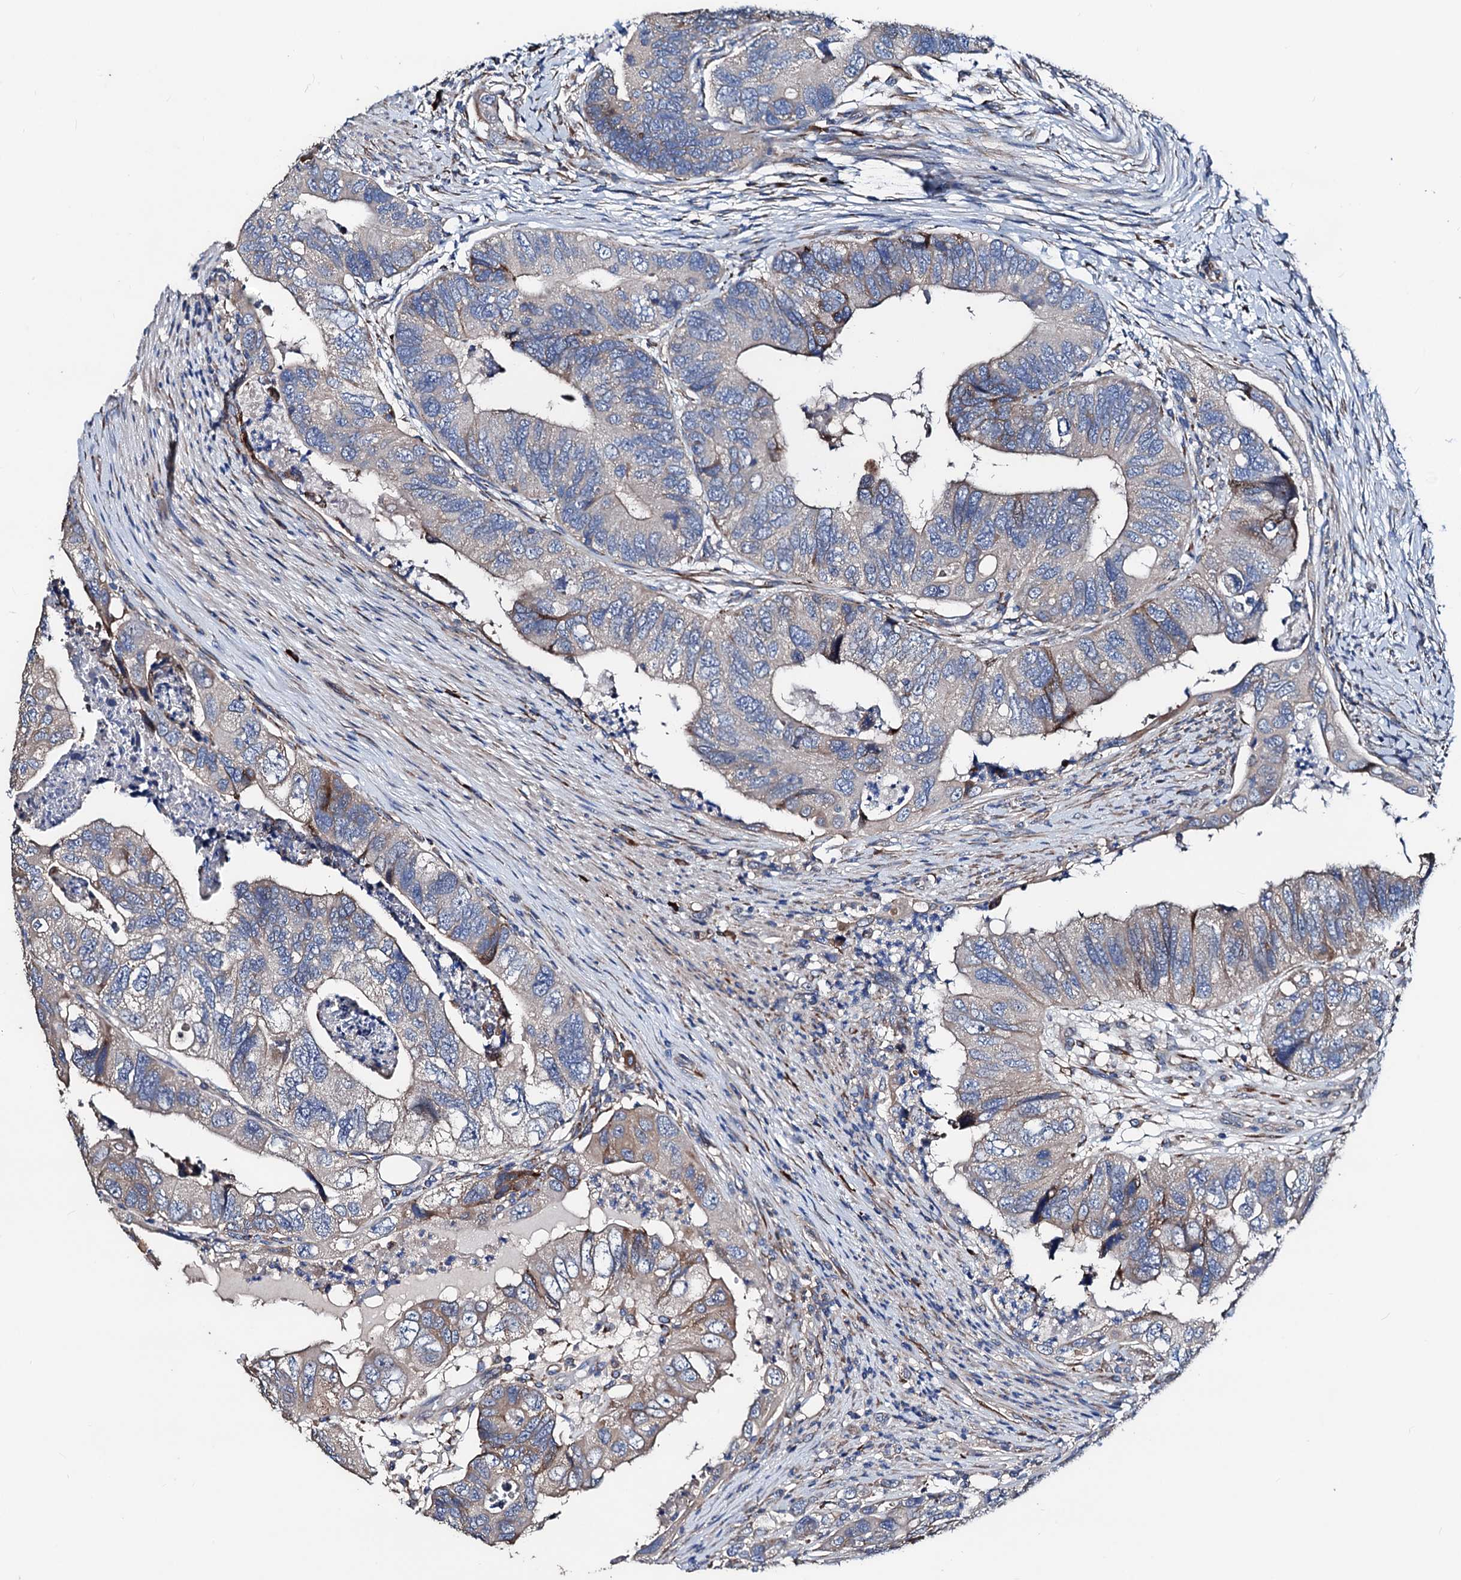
{"staining": {"intensity": "moderate", "quantity": "<25%", "location": "cytoplasmic/membranous"}, "tissue": "colorectal cancer", "cell_type": "Tumor cells", "image_type": "cancer", "snomed": [{"axis": "morphology", "description": "Adenocarcinoma, NOS"}, {"axis": "topography", "description": "Rectum"}], "caption": "This histopathology image demonstrates colorectal adenocarcinoma stained with immunohistochemistry to label a protein in brown. The cytoplasmic/membranous of tumor cells show moderate positivity for the protein. Nuclei are counter-stained blue.", "gene": "AKAP11", "patient": {"sex": "male", "age": 63}}